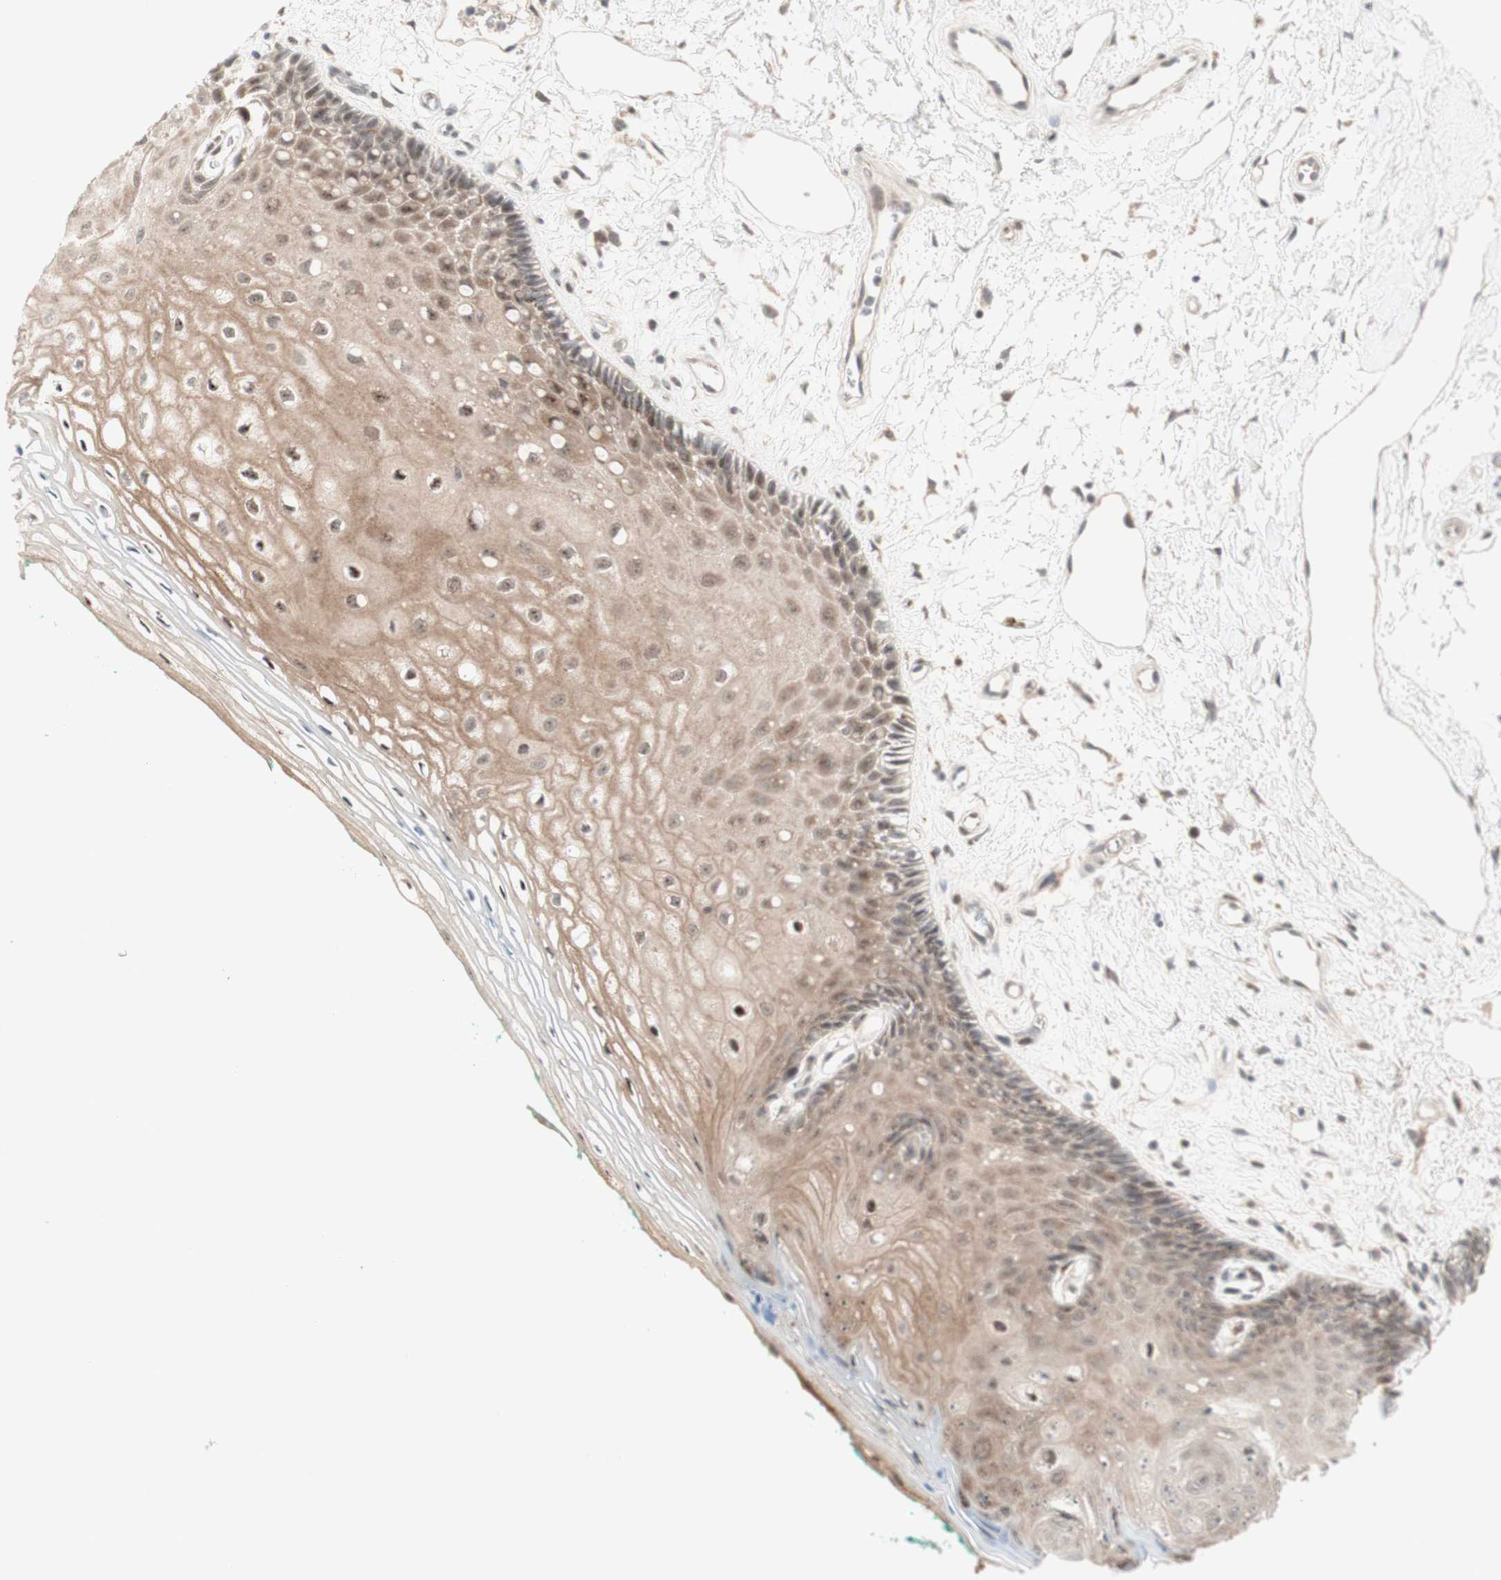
{"staining": {"intensity": "moderate", "quantity": ">75%", "location": "cytoplasmic/membranous"}, "tissue": "oral mucosa", "cell_type": "Squamous epithelial cells", "image_type": "normal", "snomed": [{"axis": "morphology", "description": "Normal tissue, NOS"}, {"axis": "topography", "description": "Skeletal muscle"}, {"axis": "topography", "description": "Oral tissue"}, {"axis": "topography", "description": "Peripheral nerve tissue"}], "caption": "IHC (DAB (3,3'-diaminobenzidine)) staining of normal oral mucosa shows moderate cytoplasmic/membranous protein expression in approximately >75% of squamous epithelial cells. The staining was performed using DAB, with brown indicating positive protein expression. Nuclei are stained blue with hematoxylin.", "gene": "CYLD", "patient": {"sex": "female", "age": 84}}